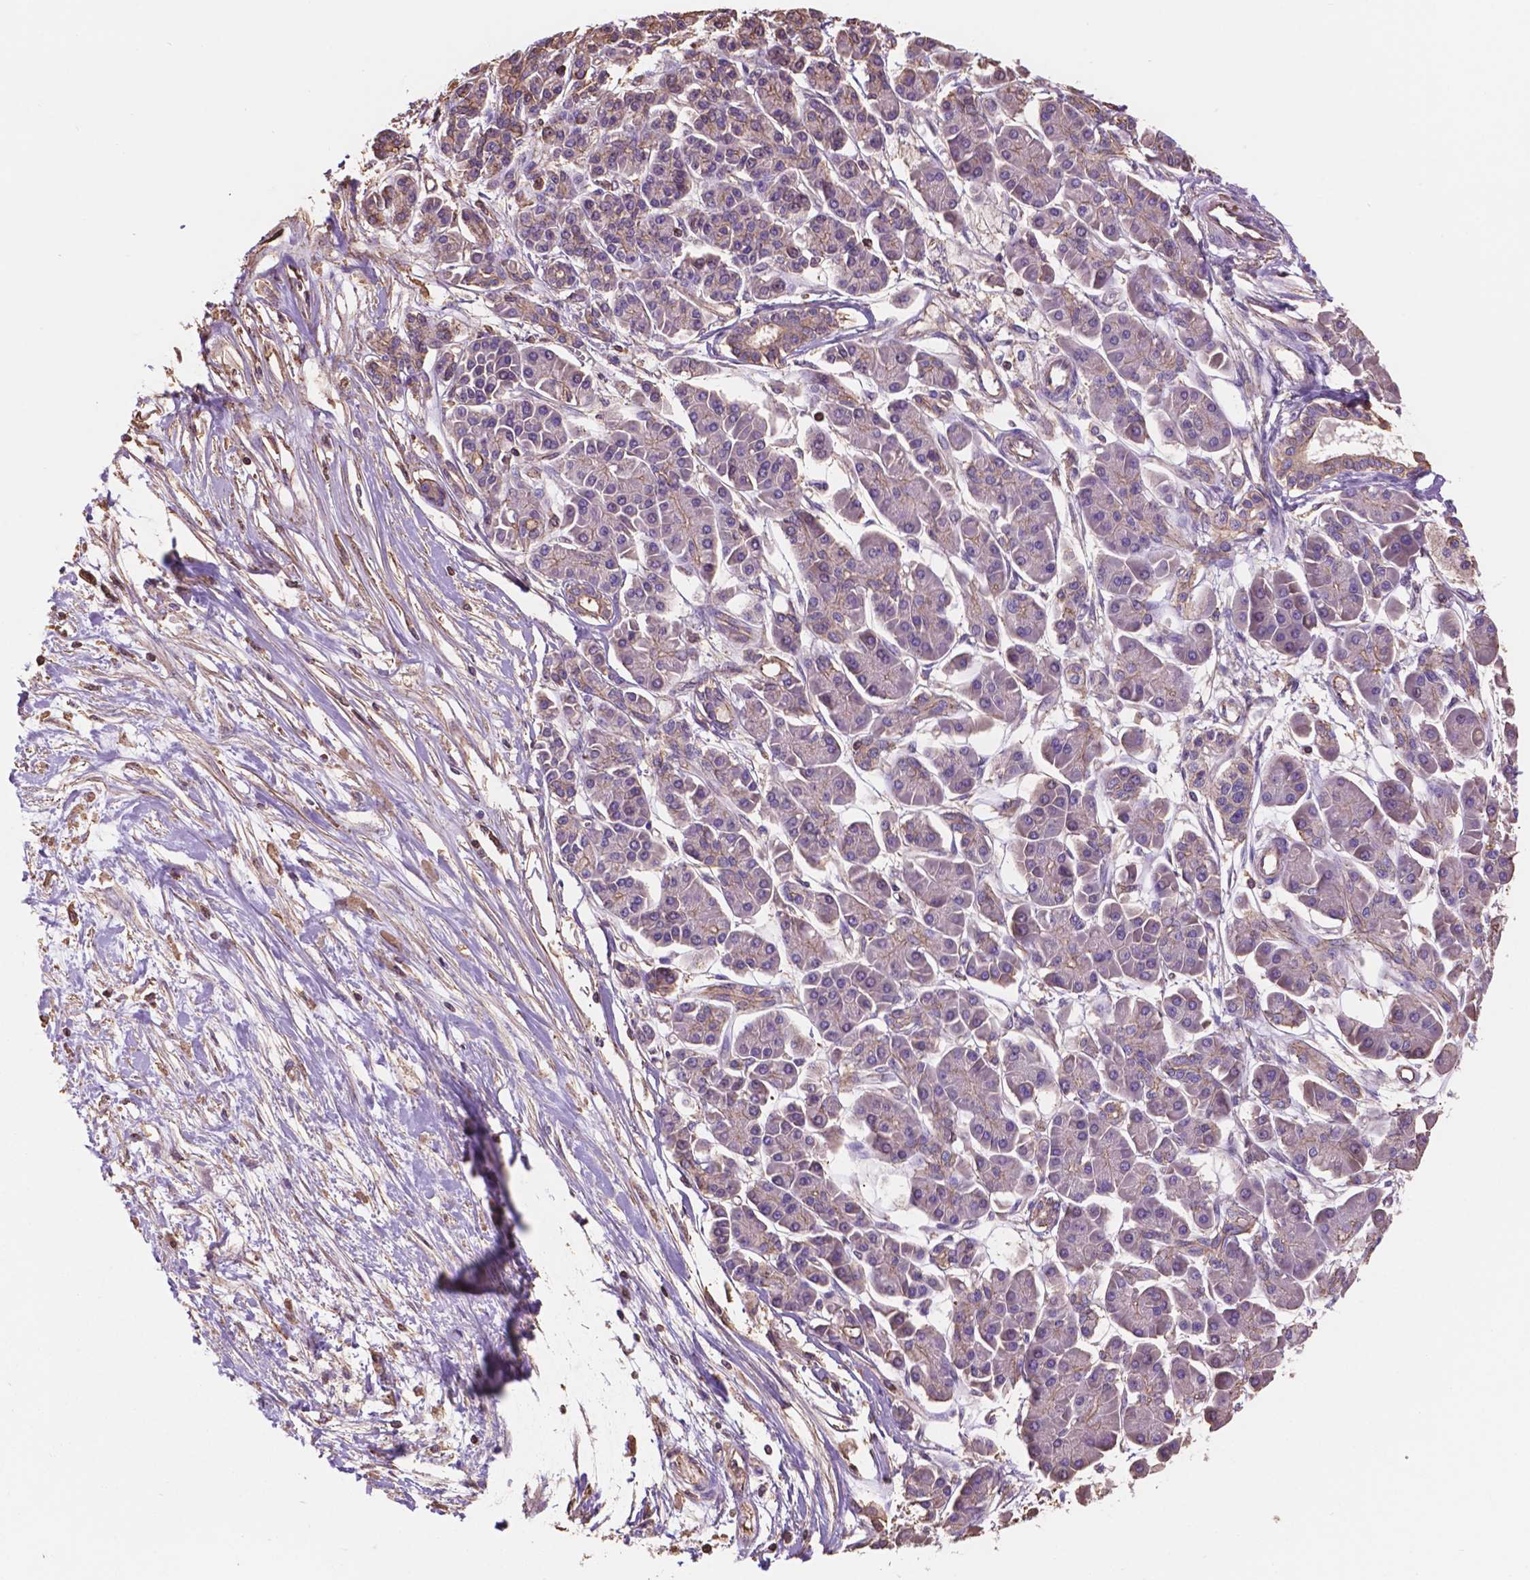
{"staining": {"intensity": "negative", "quantity": "none", "location": "none"}, "tissue": "pancreatic cancer", "cell_type": "Tumor cells", "image_type": "cancer", "snomed": [{"axis": "morphology", "description": "Adenocarcinoma, NOS"}, {"axis": "topography", "description": "Pancreas"}], "caption": "A high-resolution image shows immunohistochemistry (IHC) staining of adenocarcinoma (pancreatic), which demonstrates no significant staining in tumor cells. (Immunohistochemistry (ihc), brightfield microscopy, high magnification).", "gene": "NIPA2", "patient": {"sex": "female", "age": 77}}